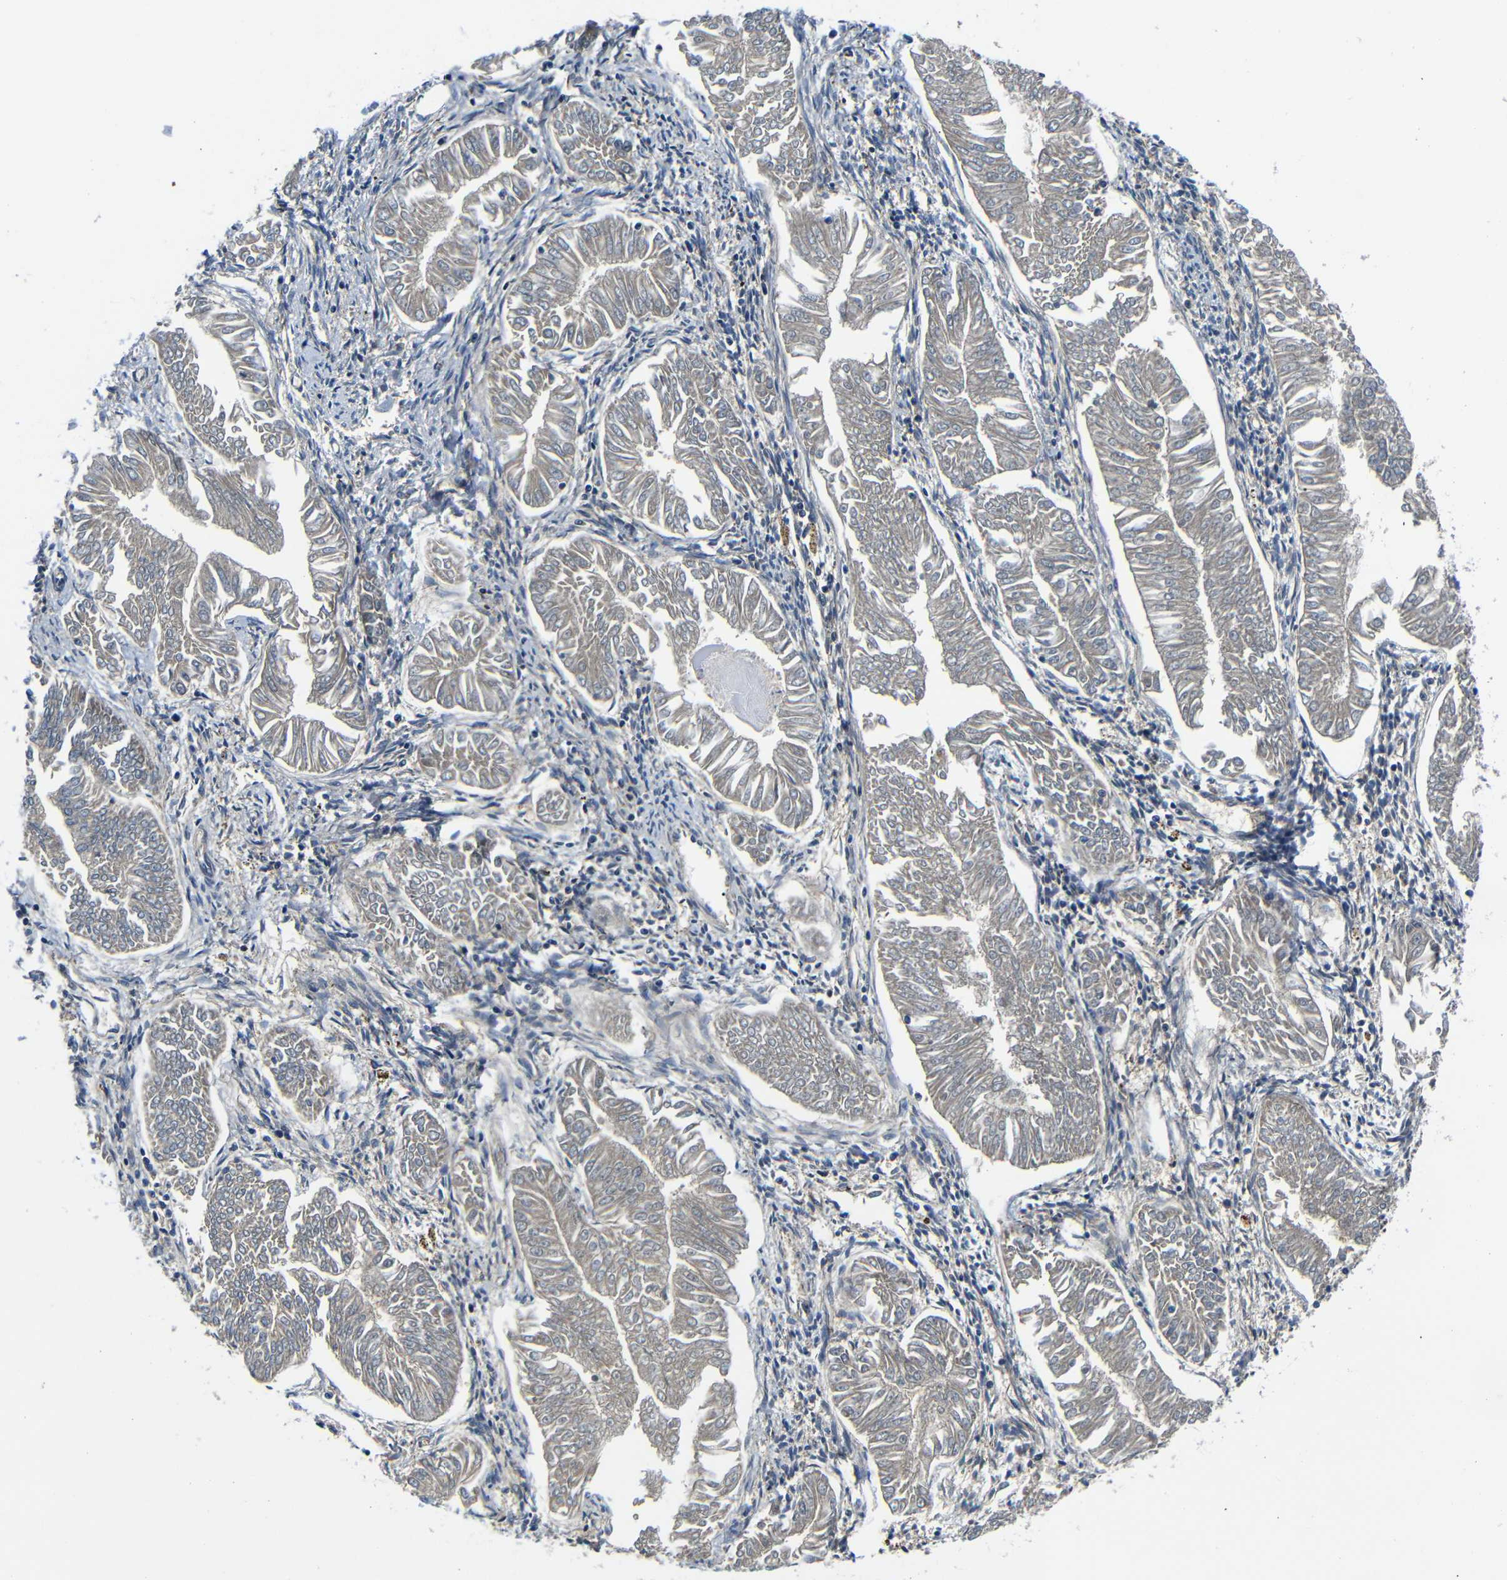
{"staining": {"intensity": "weak", "quantity": ">75%", "location": "cytoplasmic/membranous"}, "tissue": "endometrial cancer", "cell_type": "Tumor cells", "image_type": "cancer", "snomed": [{"axis": "morphology", "description": "Adenocarcinoma, NOS"}, {"axis": "topography", "description": "Endometrium"}], "caption": "Approximately >75% of tumor cells in endometrial cancer (adenocarcinoma) show weak cytoplasmic/membranous protein expression as visualized by brown immunohistochemical staining.", "gene": "FKBP14", "patient": {"sex": "female", "age": 53}}